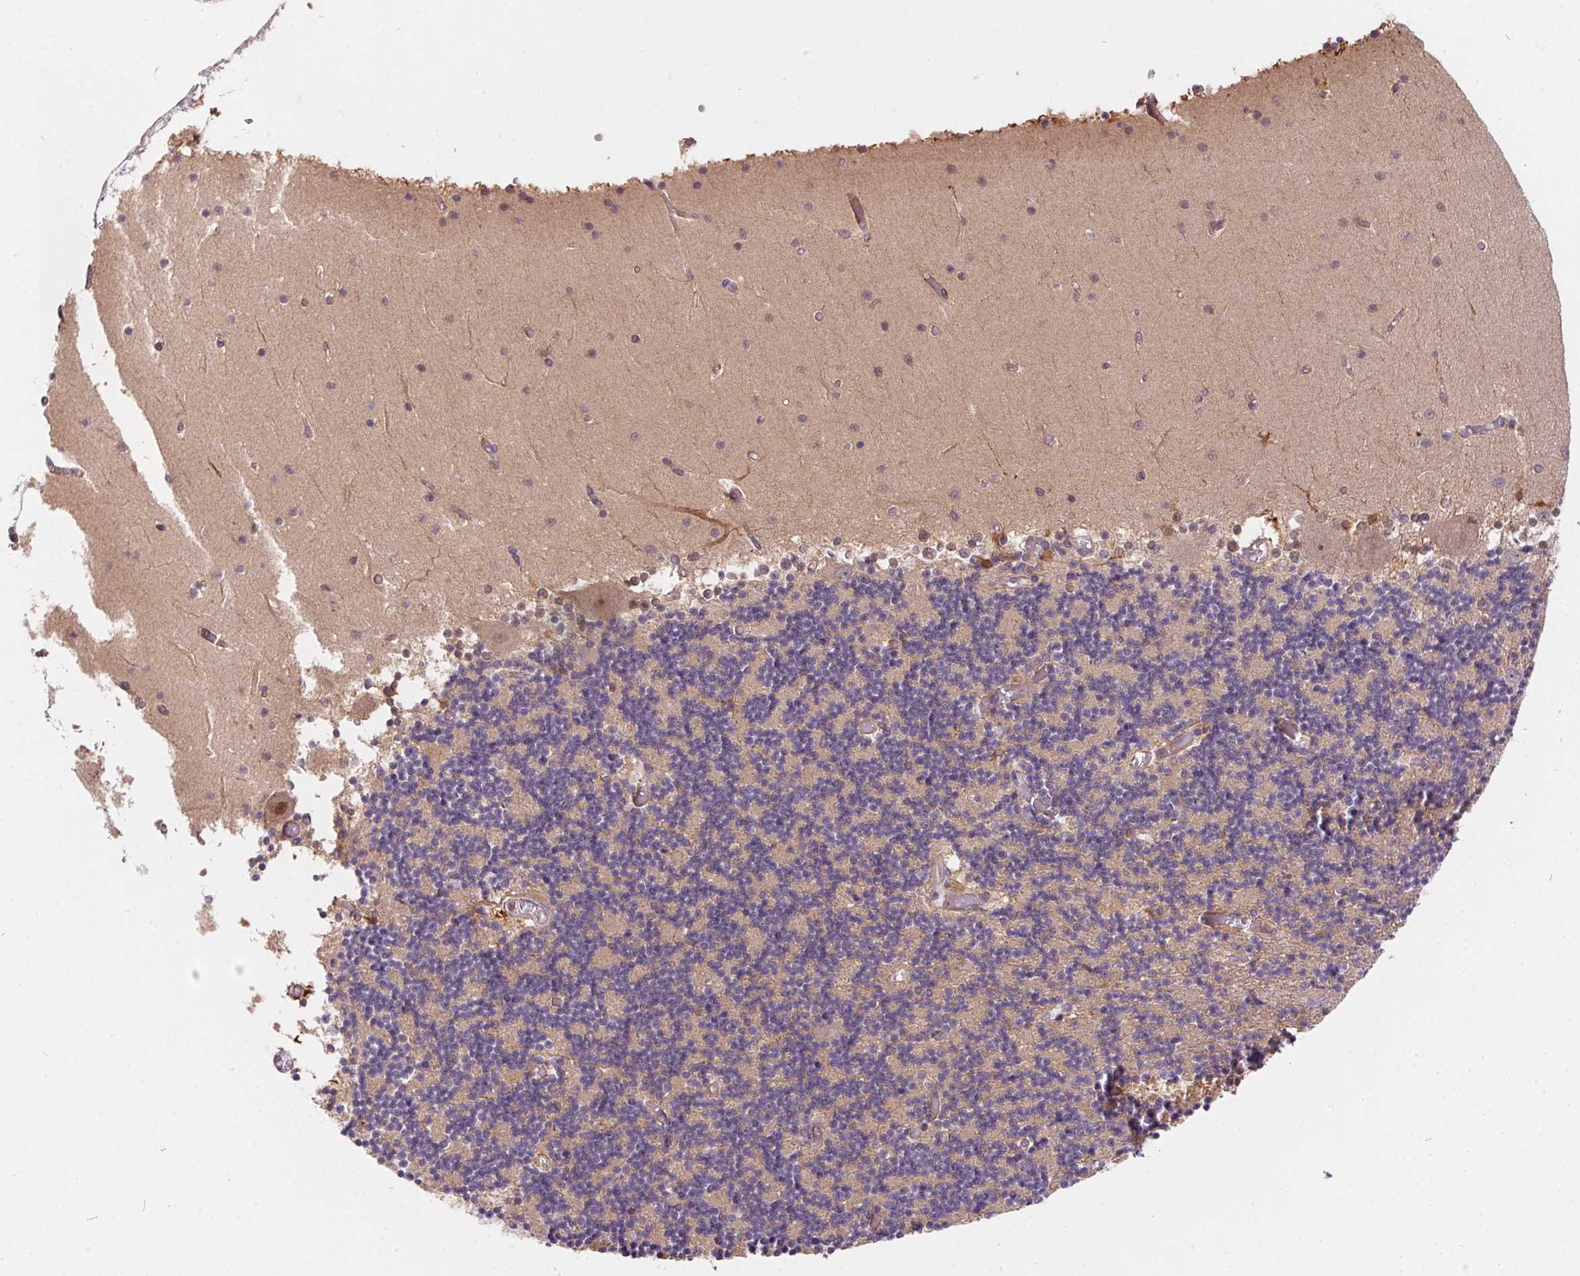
{"staining": {"intensity": "negative", "quantity": "none", "location": "none"}, "tissue": "cerebellum", "cell_type": "Cells in granular layer", "image_type": "normal", "snomed": [{"axis": "morphology", "description": "Normal tissue, NOS"}, {"axis": "topography", "description": "Cerebellum"}], "caption": "Cells in granular layer show no significant expression in unremarkable cerebellum. (DAB immunohistochemistry, high magnification).", "gene": "NUDT16", "patient": {"sex": "female", "age": 28}}